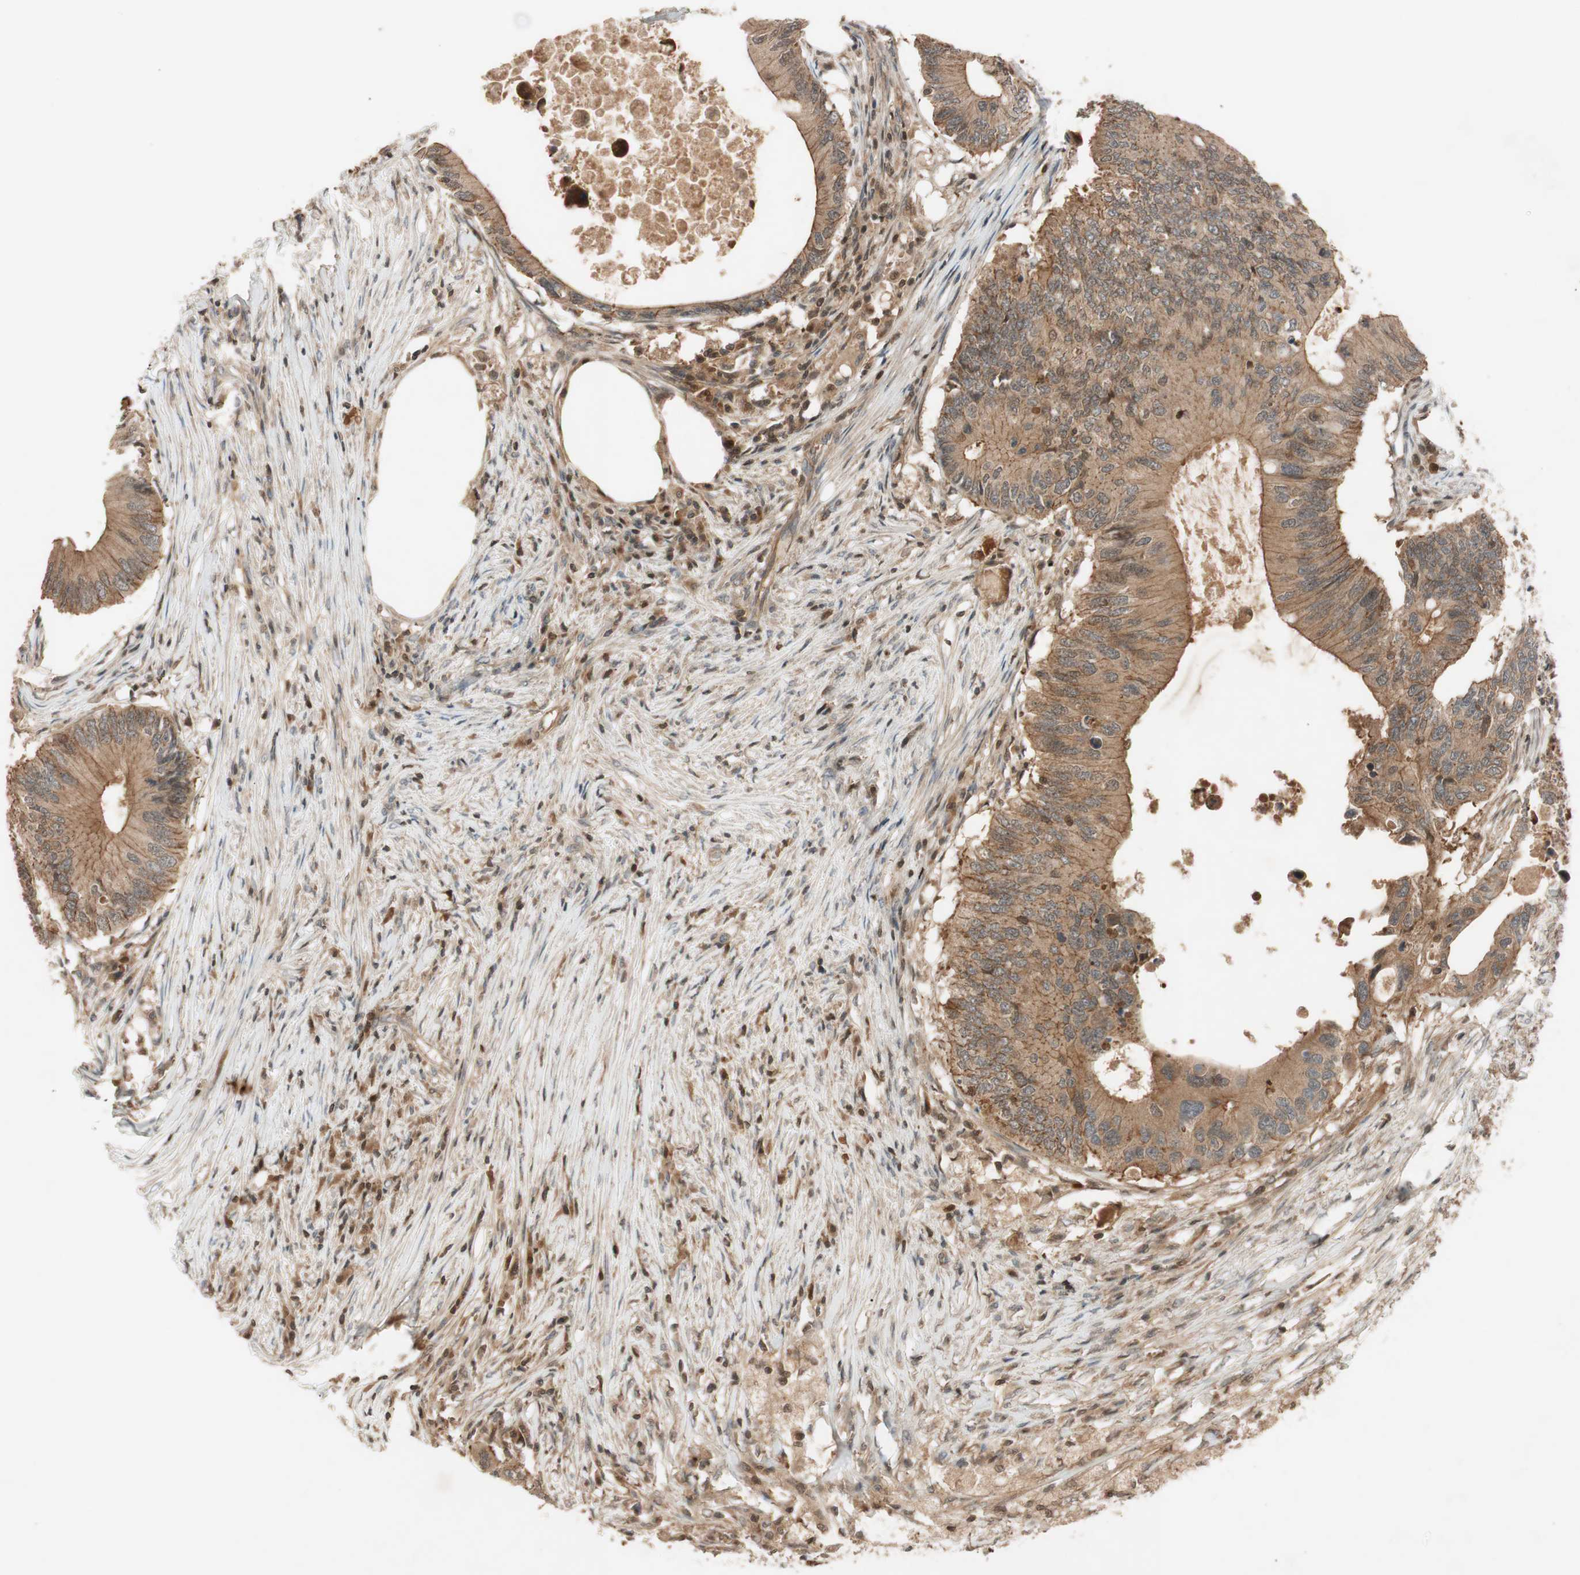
{"staining": {"intensity": "moderate", "quantity": "25%-75%", "location": "cytoplasmic/membranous"}, "tissue": "colorectal cancer", "cell_type": "Tumor cells", "image_type": "cancer", "snomed": [{"axis": "morphology", "description": "Adenocarcinoma, NOS"}, {"axis": "topography", "description": "Colon"}], "caption": "Protein staining of colorectal cancer (adenocarcinoma) tissue reveals moderate cytoplasmic/membranous positivity in about 25%-75% of tumor cells.", "gene": "EPHA8", "patient": {"sex": "male", "age": 71}}